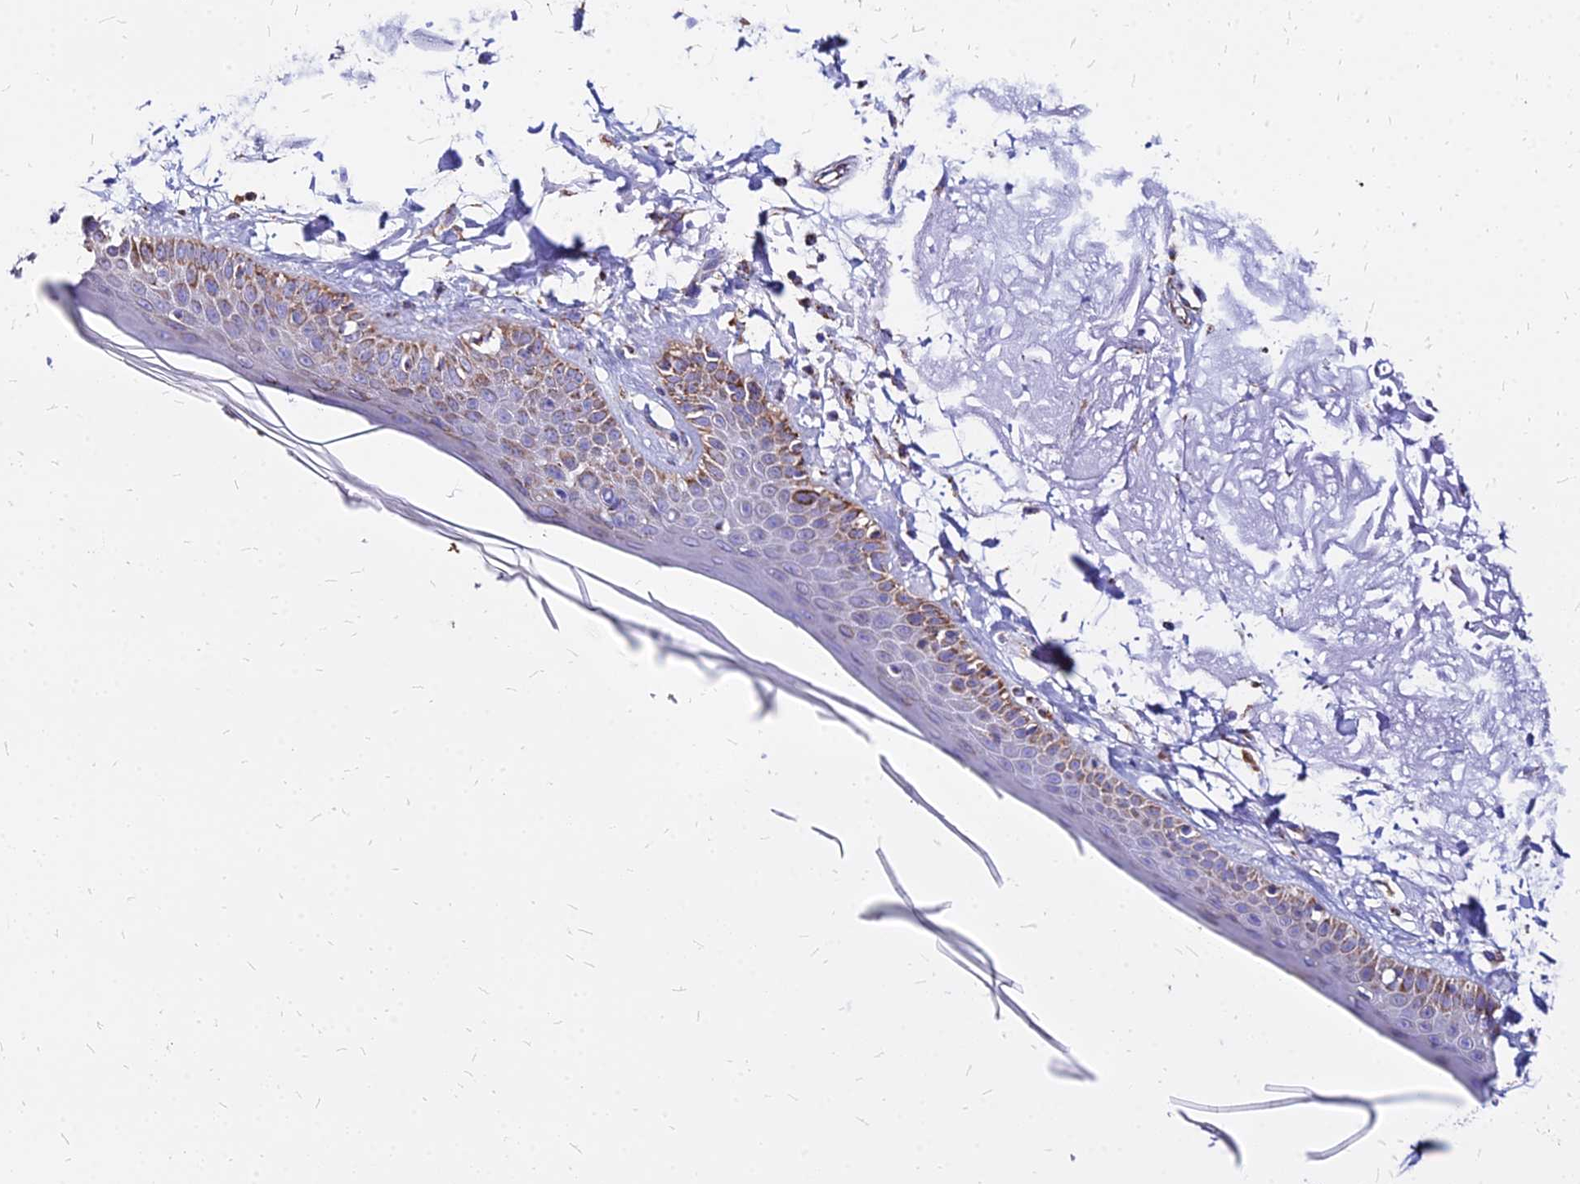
{"staining": {"intensity": "negative", "quantity": "none", "location": "none"}, "tissue": "skin", "cell_type": "Fibroblasts", "image_type": "normal", "snomed": [{"axis": "morphology", "description": "Normal tissue, NOS"}, {"axis": "topography", "description": "Skin"}, {"axis": "topography", "description": "Skeletal muscle"}], "caption": "Immunohistochemical staining of unremarkable human skin demonstrates no significant staining in fibroblasts. (Brightfield microscopy of DAB (3,3'-diaminobenzidine) immunohistochemistry at high magnification).", "gene": "DLD", "patient": {"sex": "male", "age": 83}}